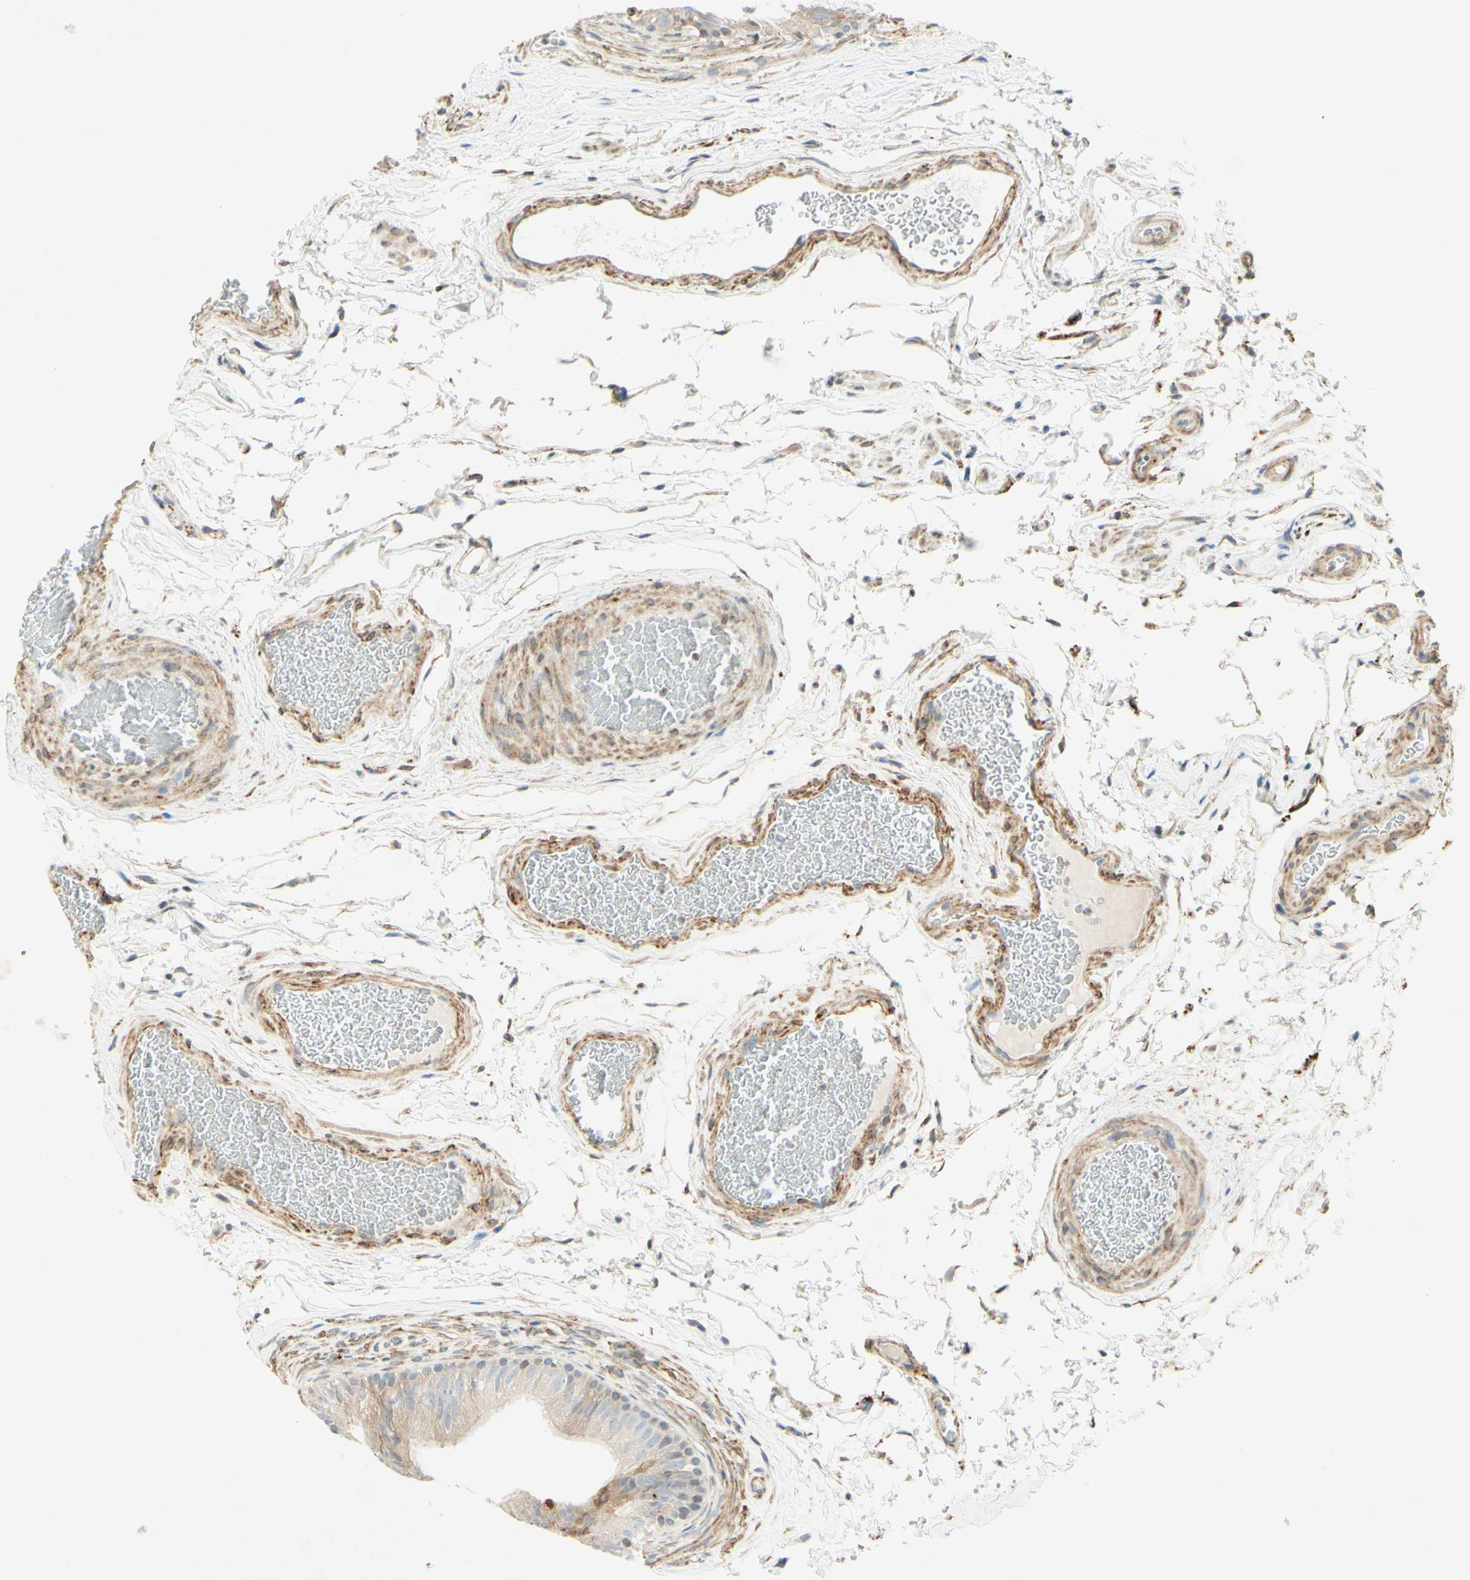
{"staining": {"intensity": "weak", "quantity": "<25%", "location": "cytoplasmic/membranous"}, "tissue": "epididymis", "cell_type": "Glandular cells", "image_type": "normal", "snomed": [{"axis": "morphology", "description": "Normal tissue, NOS"}, {"axis": "topography", "description": "Epididymis"}], "caption": "This is a image of IHC staining of normal epididymis, which shows no staining in glandular cells. The staining was performed using DAB to visualize the protein expression in brown, while the nuclei were stained in blue with hematoxylin (Magnification: 20x).", "gene": "MAP1B", "patient": {"sex": "male", "age": 36}}